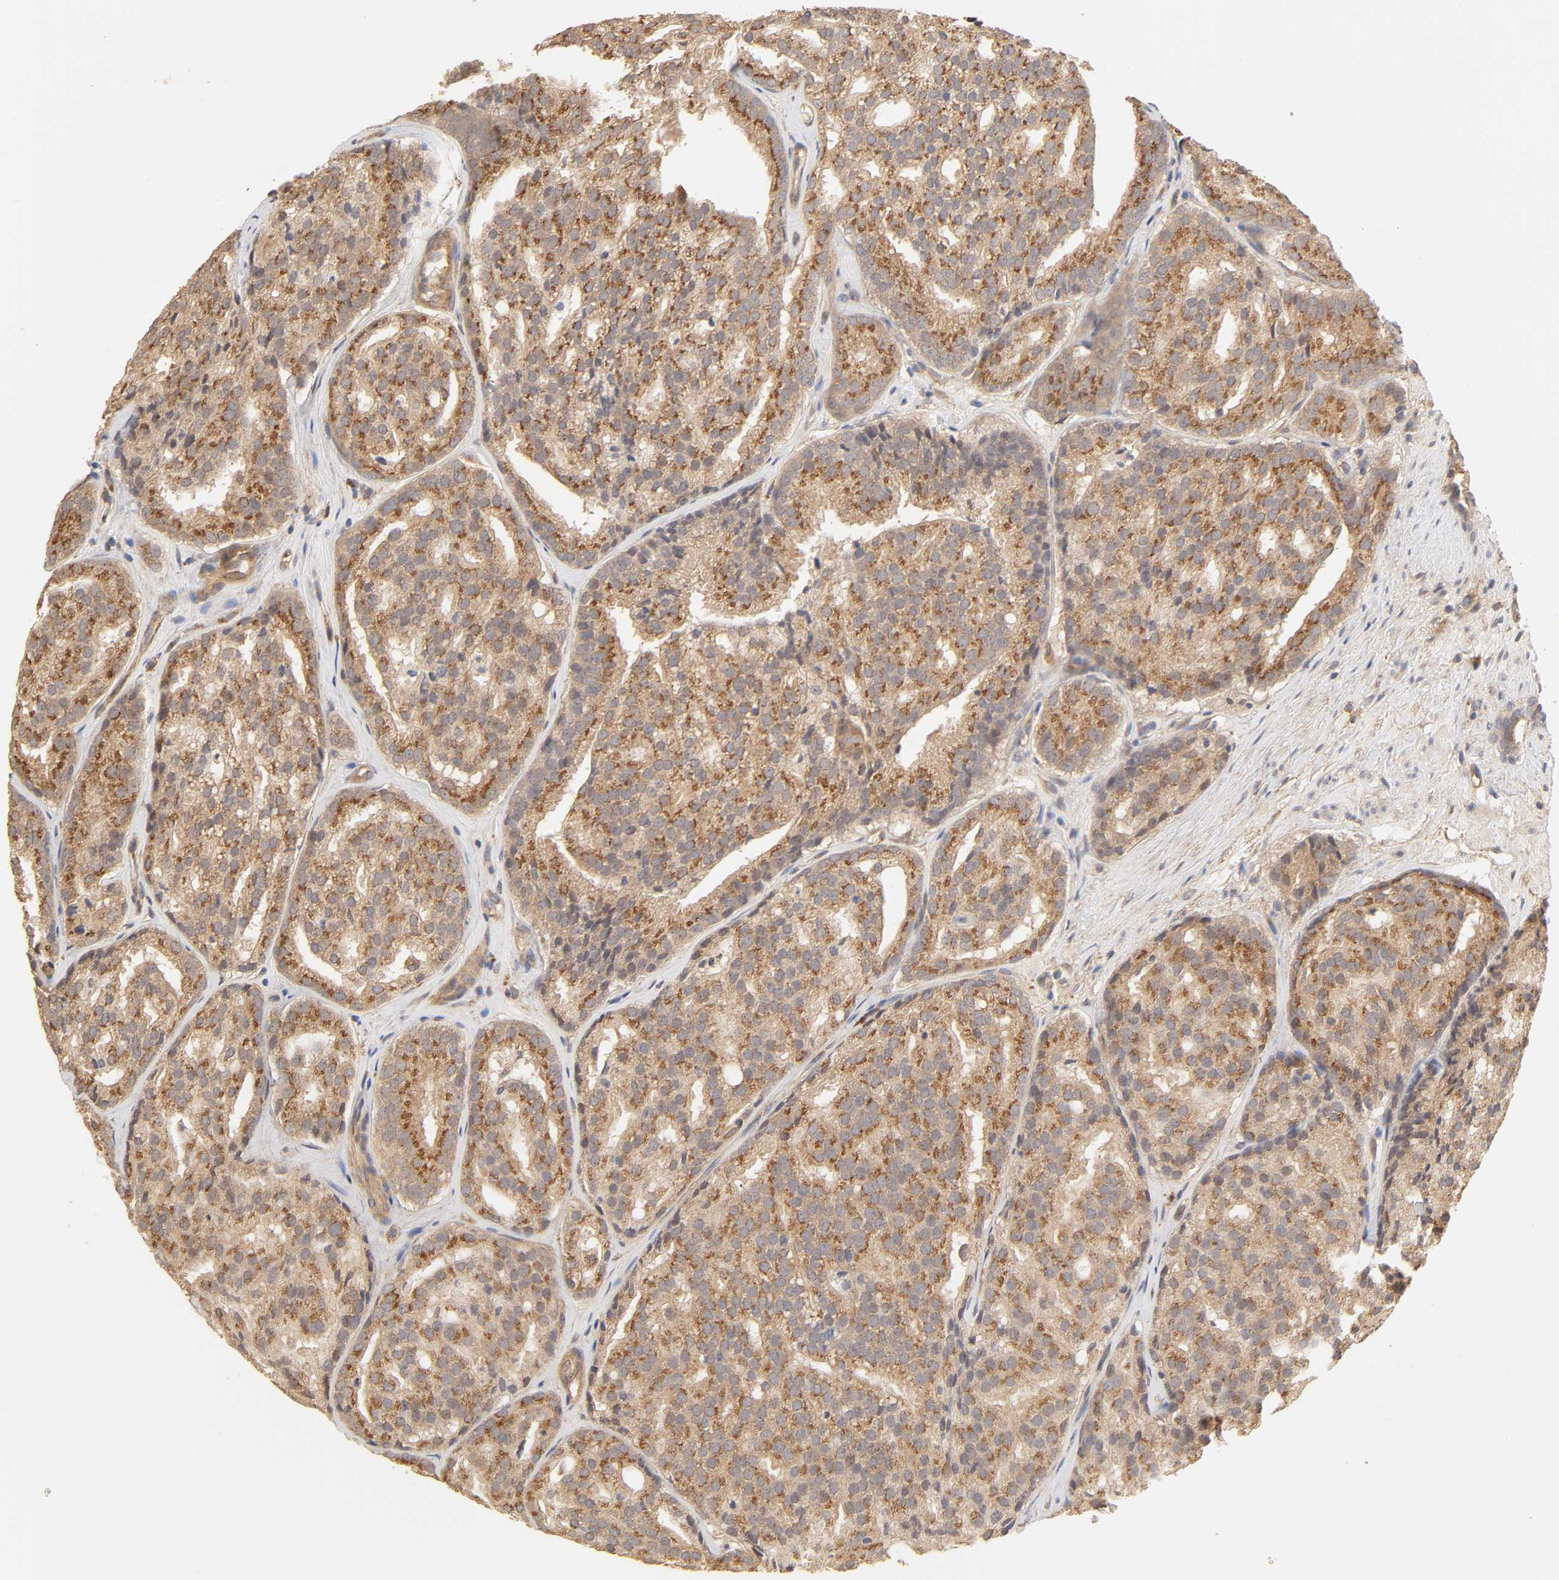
{"staining": {"intensity": "strong", "quantity": ">75%", "location": "cytoplasmic/membranous"}, "tissue": "prostate cancer", "cell_type": "Tumor cells", "image_type": "cancer", "snomed": [{"axis": "morphology", "description": "Adenocarcinoma, High grade"}, {"axis": "topography", "description": "Prostate"}], "caption": "High-power microscopy captured an immunohistochemistry (IHC) histopathology image of prostate cancer, revealing strong cytoplasmic/membranous staining in approximately >75% of tumor cells.", "gene": "EPS8", "patient": {"sex": "male", "age": 64}}